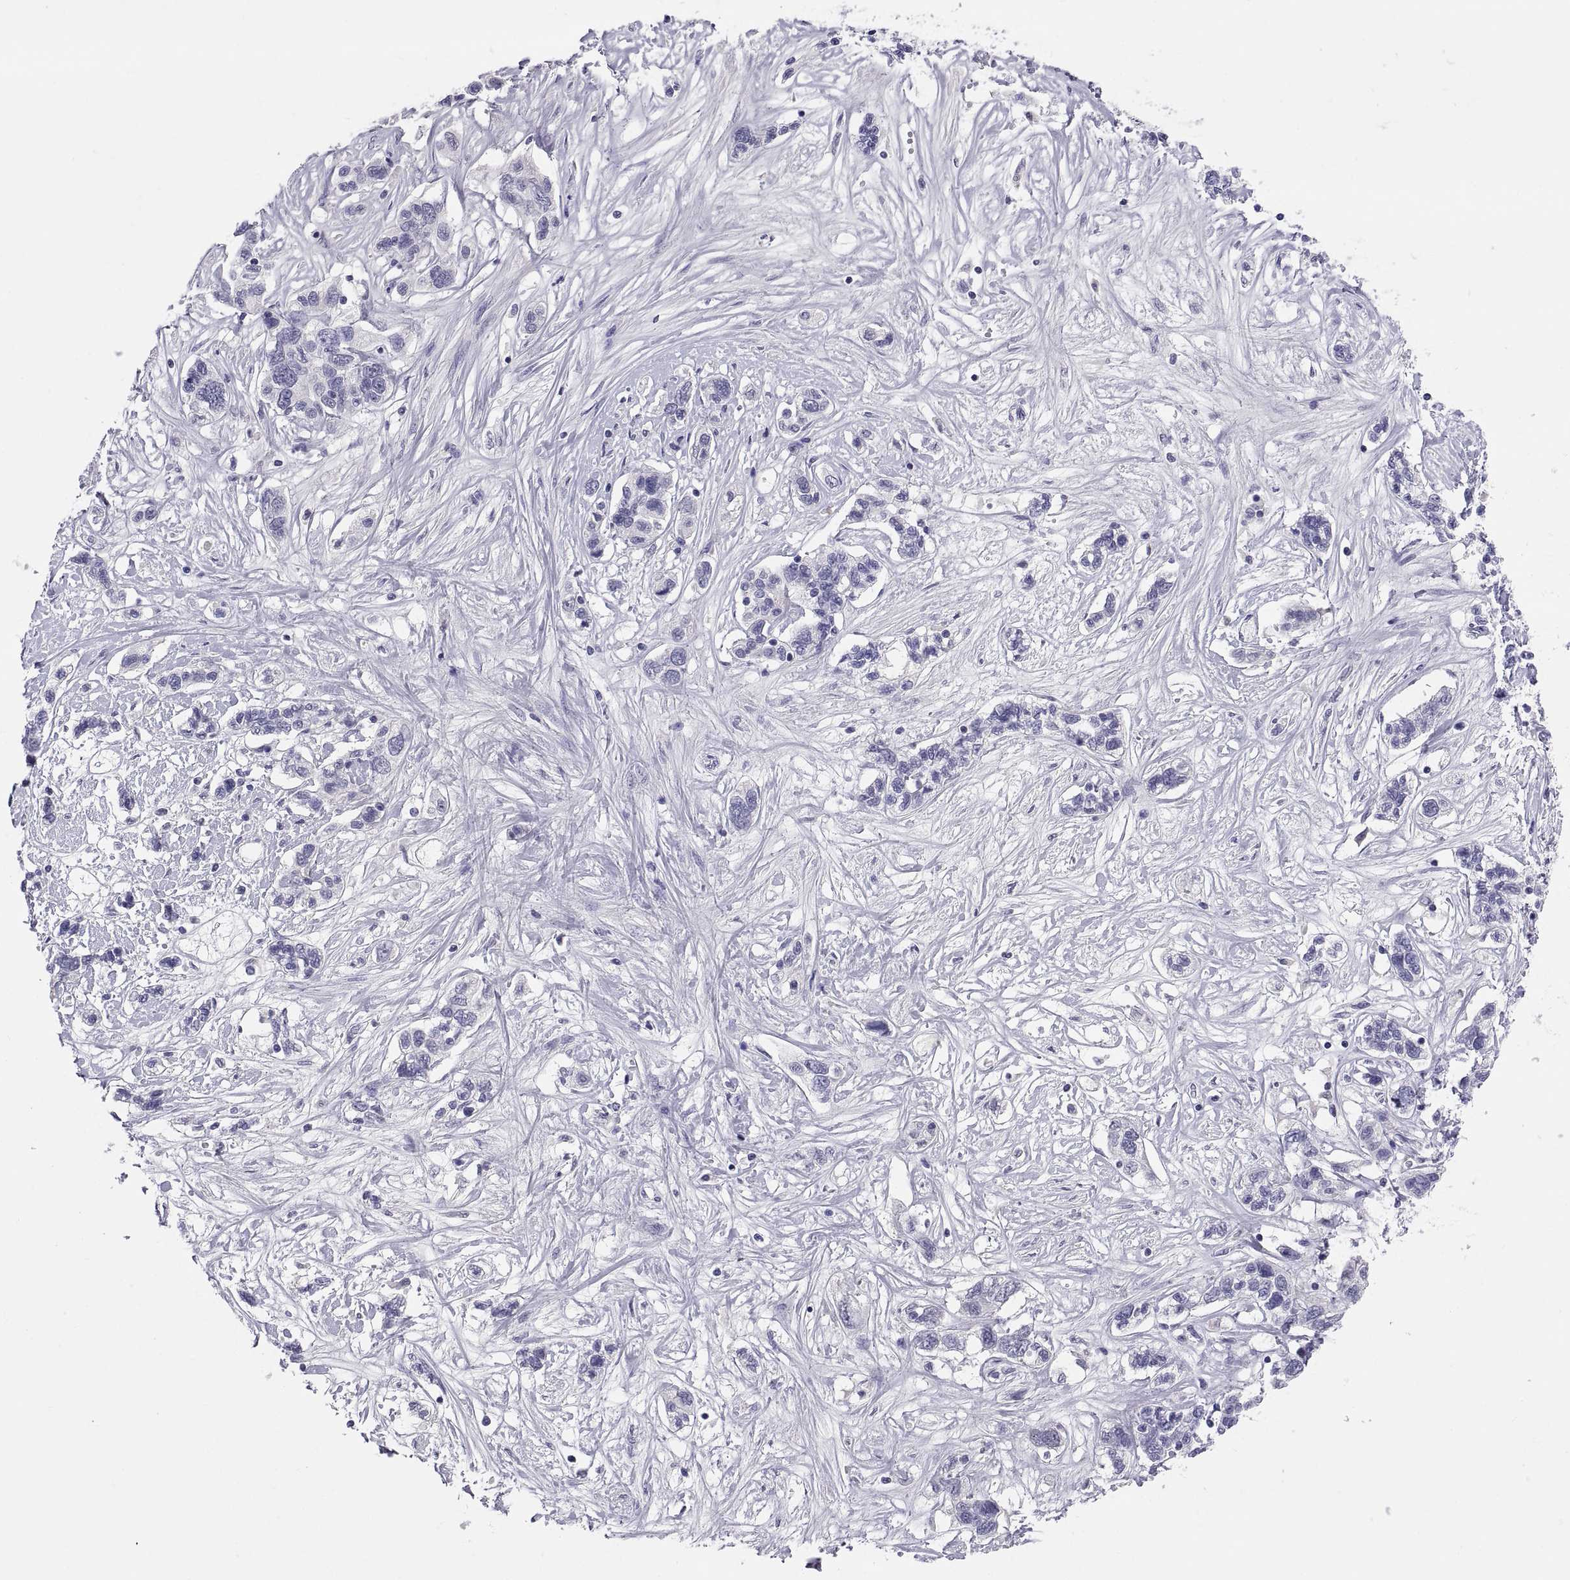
{"staining": {"intensity": "negative", "quantity": "none", "location": "none"}, "tissue": "liver cancer", "cell_type": "Tumor cells", "image_type": "cancer", "snomed": [{"axis": "morphology", "description": "Adenocarcinoma, NOS"}, {"axis": "morphology", "description": "Cholangiocarcinoma"}, {"axis": "topography", "description": "Liver"}], "caption": "An immunohistochemistry micrograph of liver cancer is shown. There is no staining in tumor cells of liver cancer.", "gene": "TEX13A", "patient": {"sex": "male", "age": 64}}